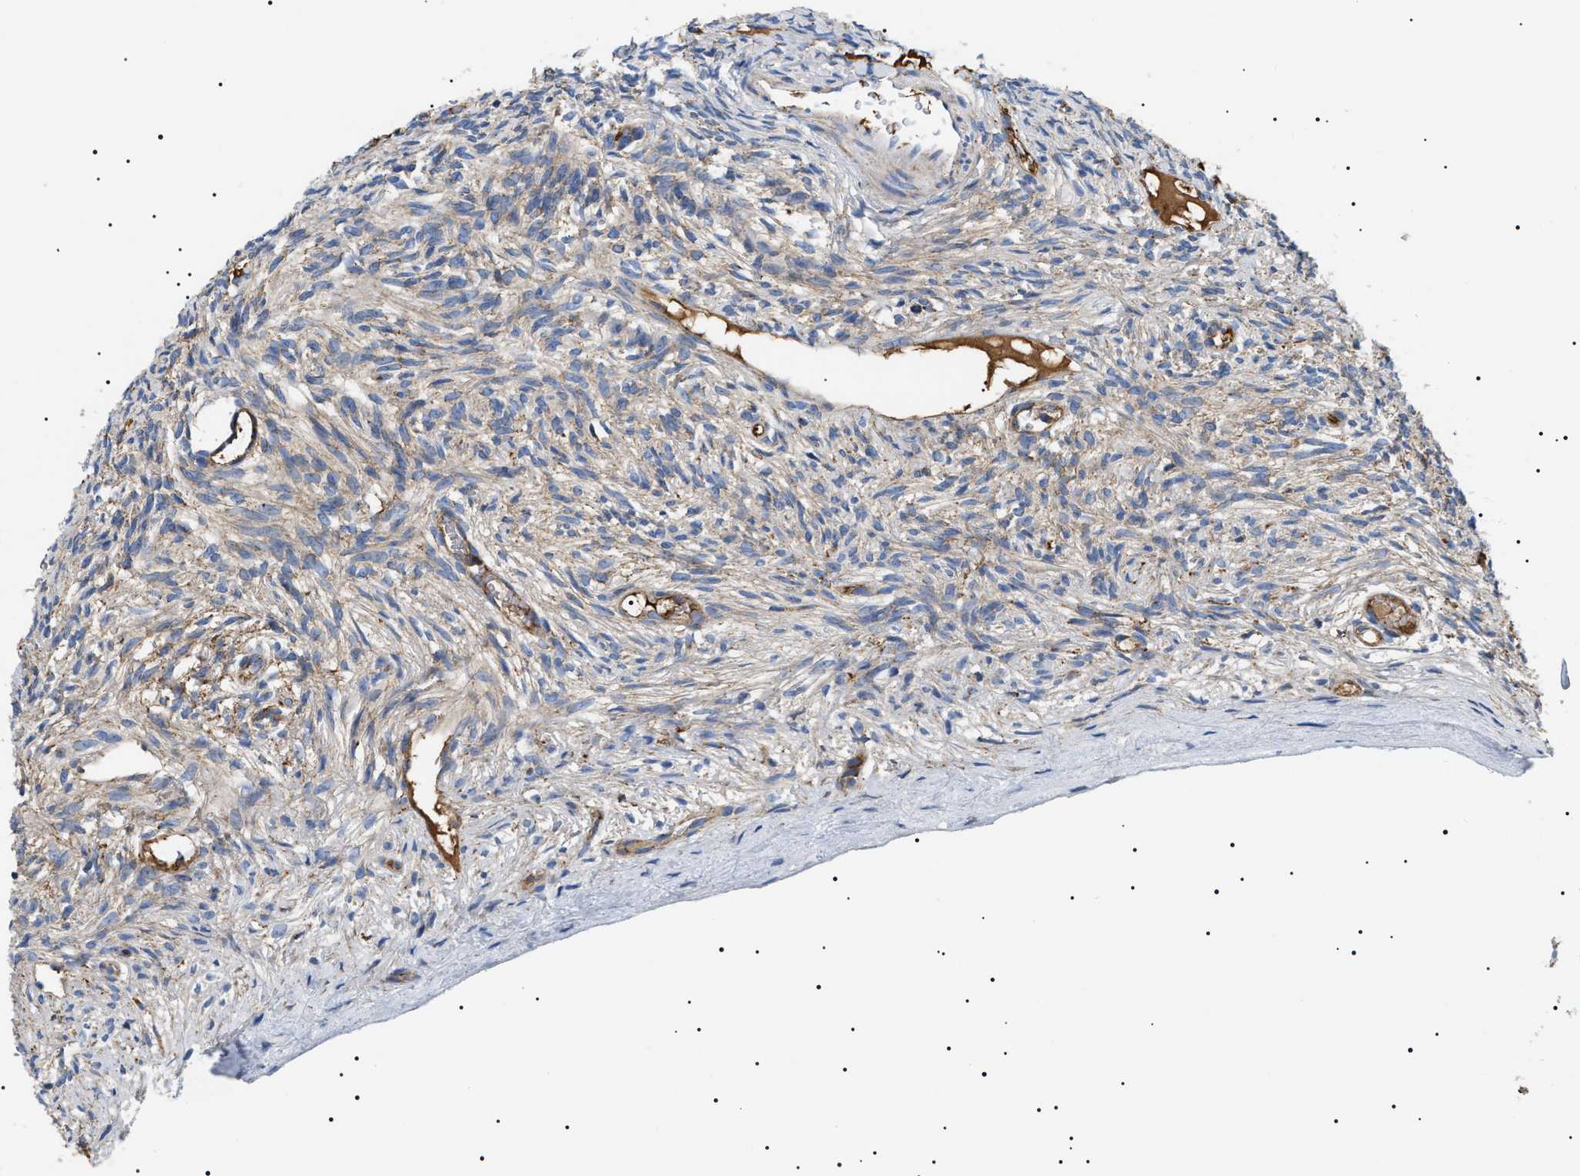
{"staining": {"intensity": "weak", "quantity": "25%-75%", "location": "cytoplasmic/membranous"}, "tissue": "ovary", "cell_type": "Ovarian stroma cells", "image_type": "normal", "snomed": [{"axis": "morphology", "description": "Normal tissue, NOS"}, {"axis": "topography", "description": "Ovary"}], "caption": "Unremarkable ovary demonstrates weak cytoplasmic/membranous staining in approximately 25%-75% of ovarian stroma cells.", "gene": "OXSM", "patient": {"sex": "female", "age": 33}}